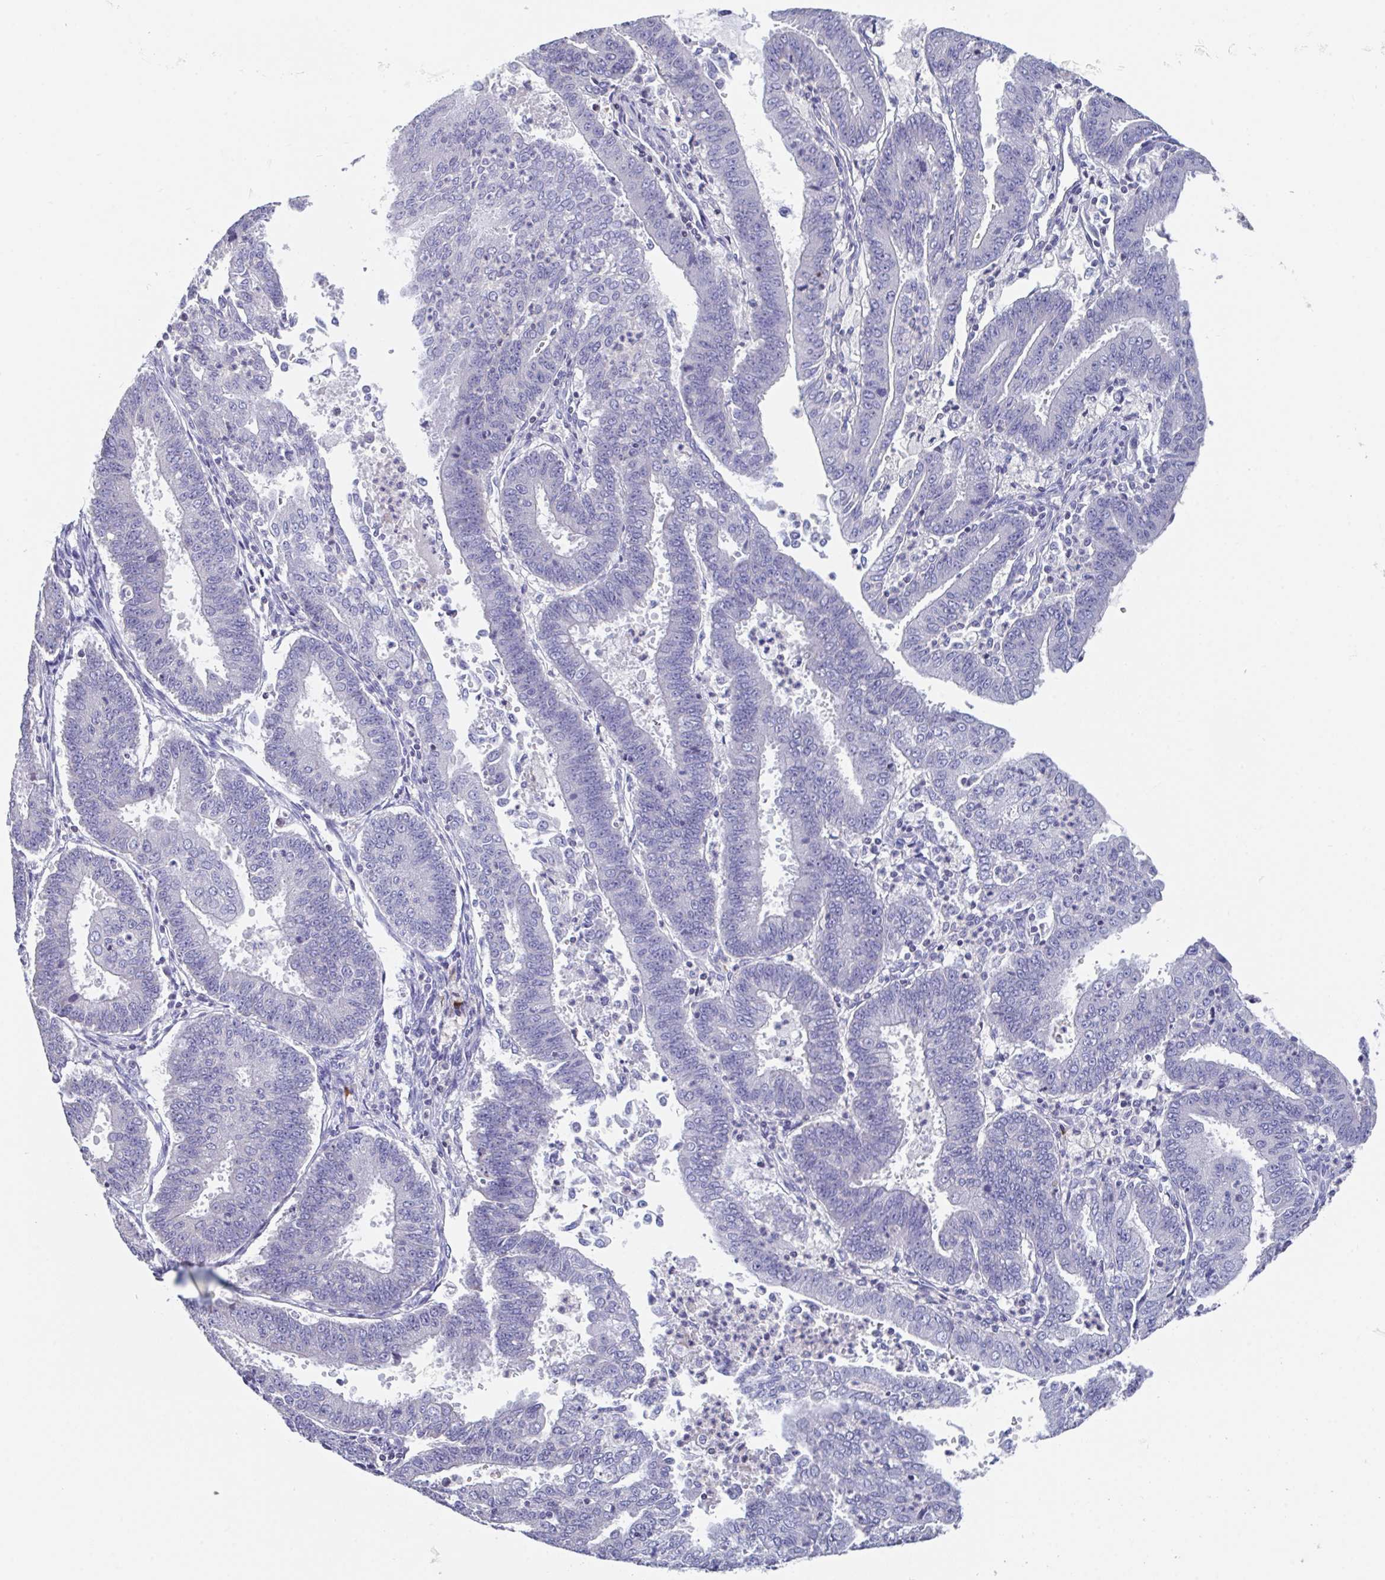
{"staining": {"intensity": "negative", "quantity": "none", "location": "none"}, "tissue": "endometrial cancer", "cell_type": "Tumor cells", "image_type": "cancer", "snomed": [{"axis": "morphology", "description": "Adenocarcinoma, NOS"}, {"axis": "topography", "description": "Endometrium"}], "caption": "An IHC histopathology image of endometrial cancer (adenocarcinoma) is shown. There is no staining in tumor cells of endometrial cancer (adenocarcinoma). Brightfield microscopy of immunohistochemistry stained with DAB (brown) and hematoxylin (blue), captured at high magnification.", "gene": "LRRC58", "patient": {"sex": "female", "age": 73}}